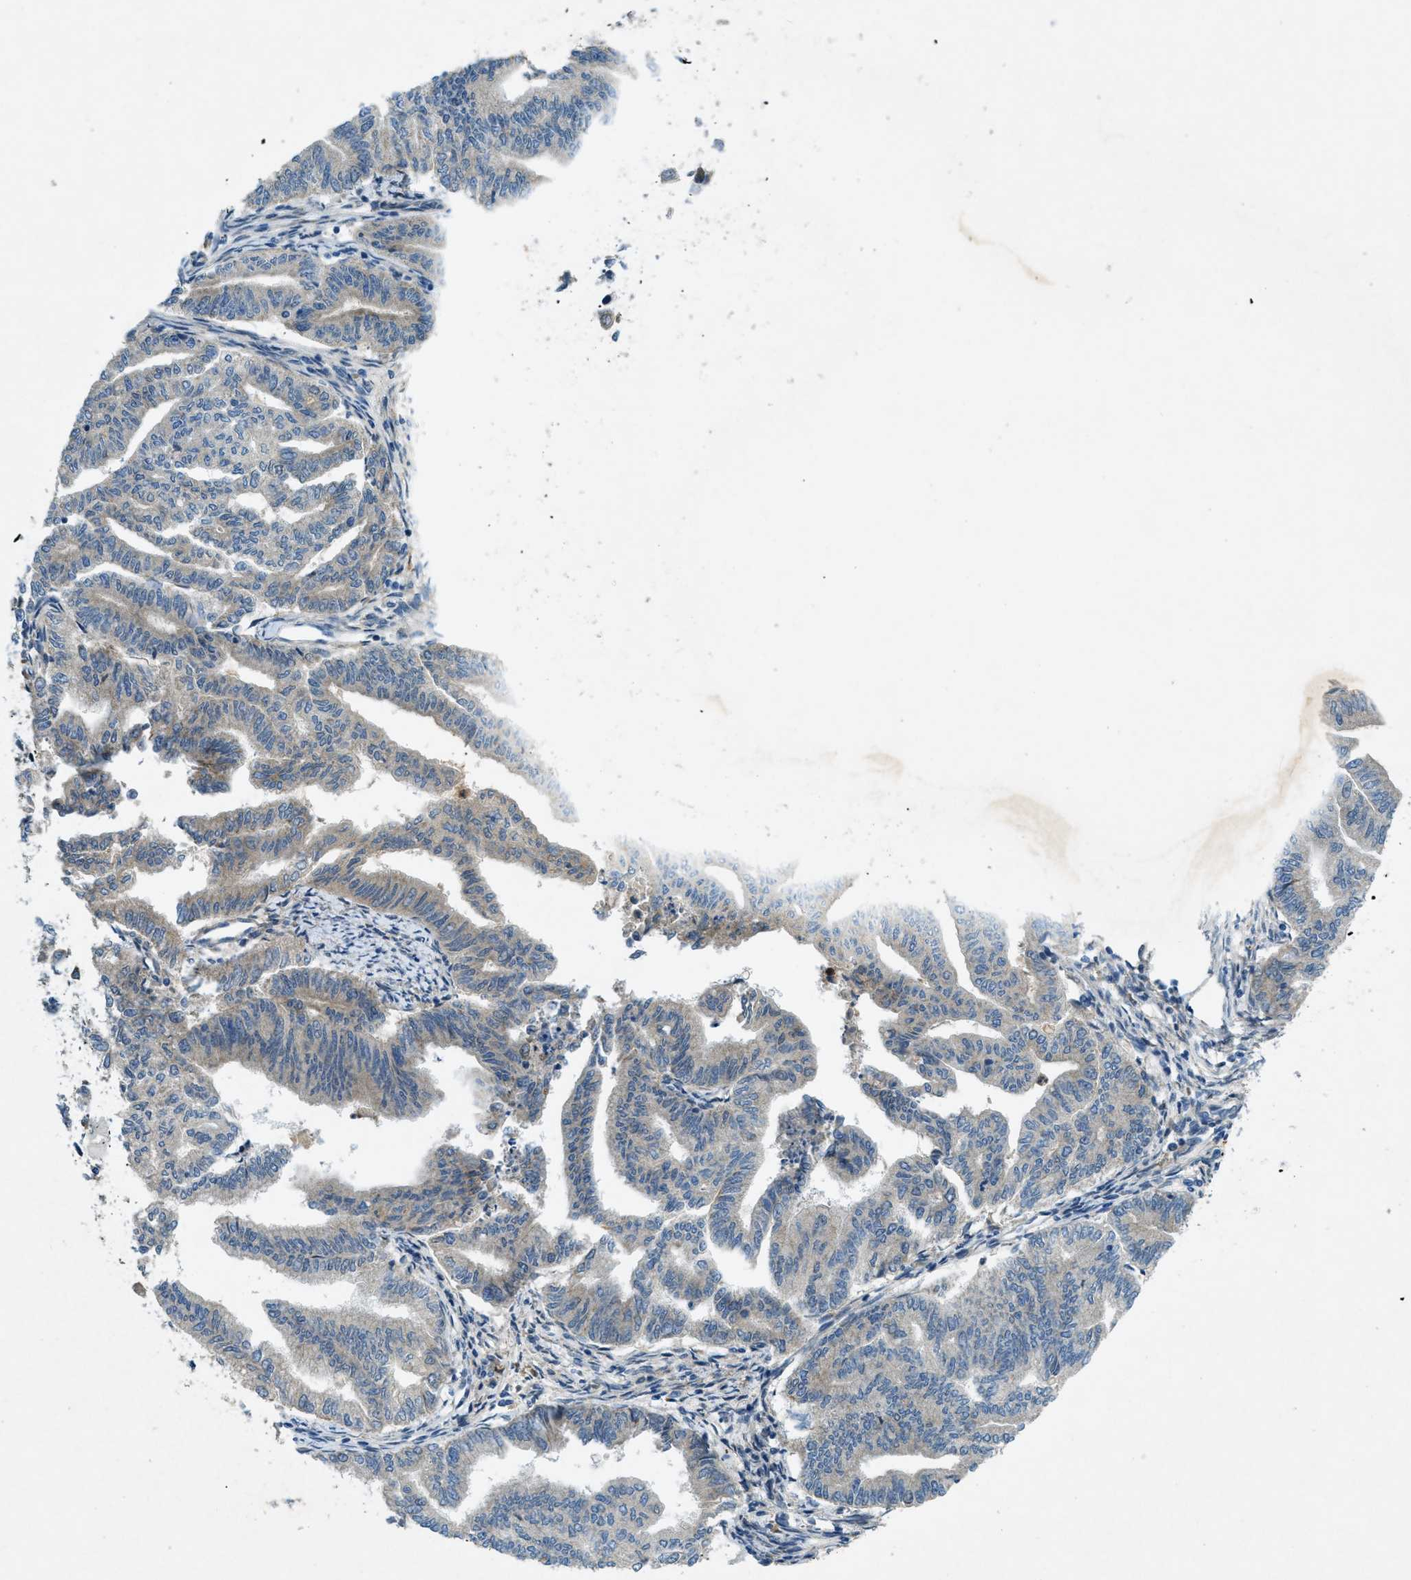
{"staining": {"intensity": "weak", "quantity": "<25%", "location": "cytoplasmic/membranous"}, "tissue": "endometrial cancer", "cell_type": "Tumor cells", "image_type": "cancer", "snomed": [{"axis": "morphology", "description": "Adenocarcinoma, NOS"}, {"axis": "topography", "description": "Endometrium"}], "caption": "High magnification brightfield microscopy of endometrial cancer stained with DAB (brown) and counterstained with hematoxylin (blue): tumor cells show no significant positivity.", "gene": "SNX14", "patient": {"sex": "female", "age": 79}}